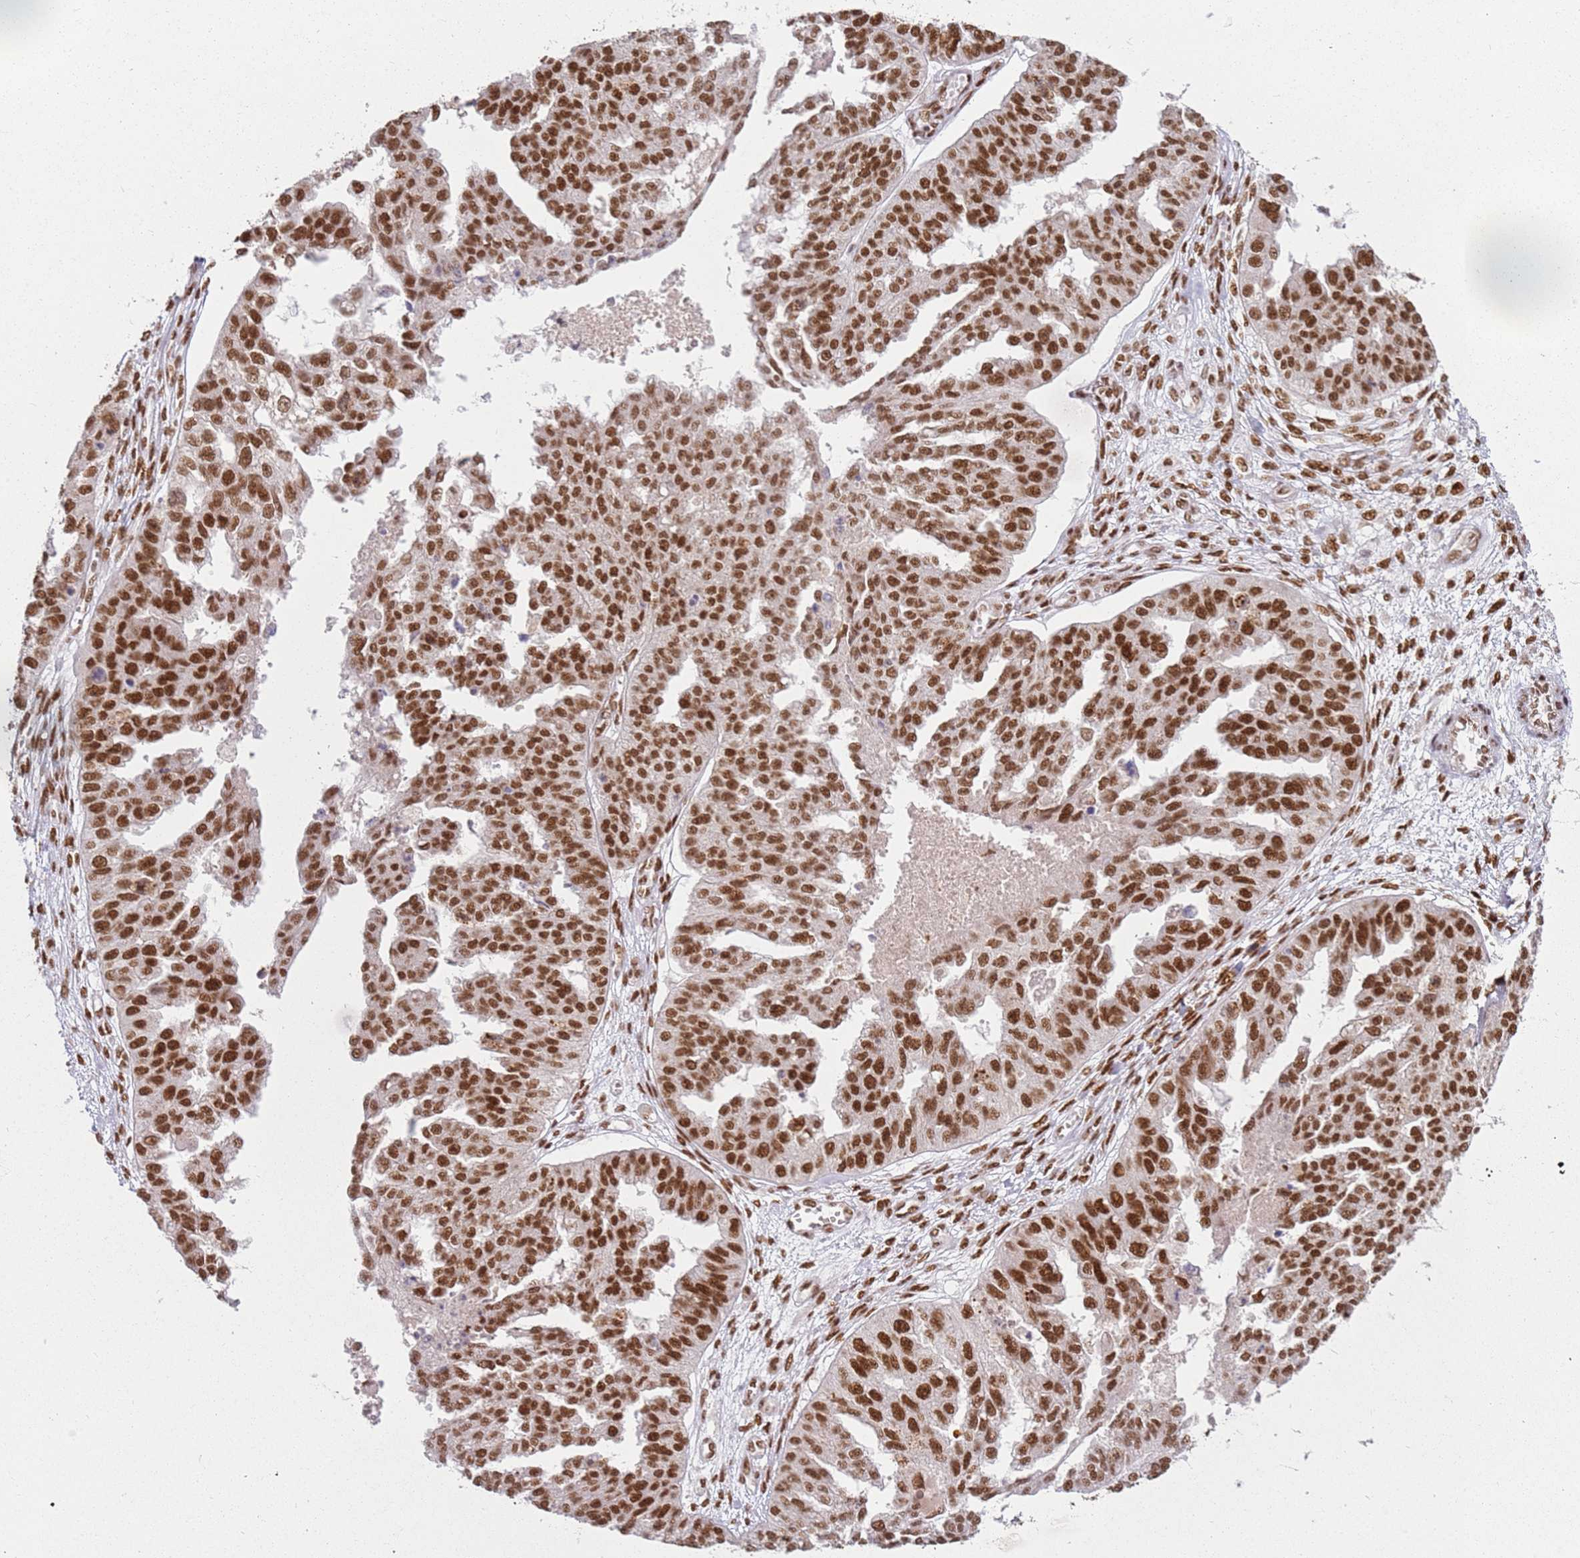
{"staining": {"intensity": "strong", "quantity": ">75%", "location": "nuclear"}, "tissue": "ovarian cancer", "cell_type": "Tumor cells", "image_type": "cancer", "snomed": [{"axis": "morphology", "description": "Cystadenocarcinoma, serous, NOS"}, {"axis": "topography", "description": "Ovary"}], "caption": "DAB immunohistochemical staining of human ovarian cancer (serous cystadenocarcinoma) shows strong nuclear protein staining in about >75% of tumor cells.", "gene": "TENT4A", "patient": {"sex": "female", "age": 58}}